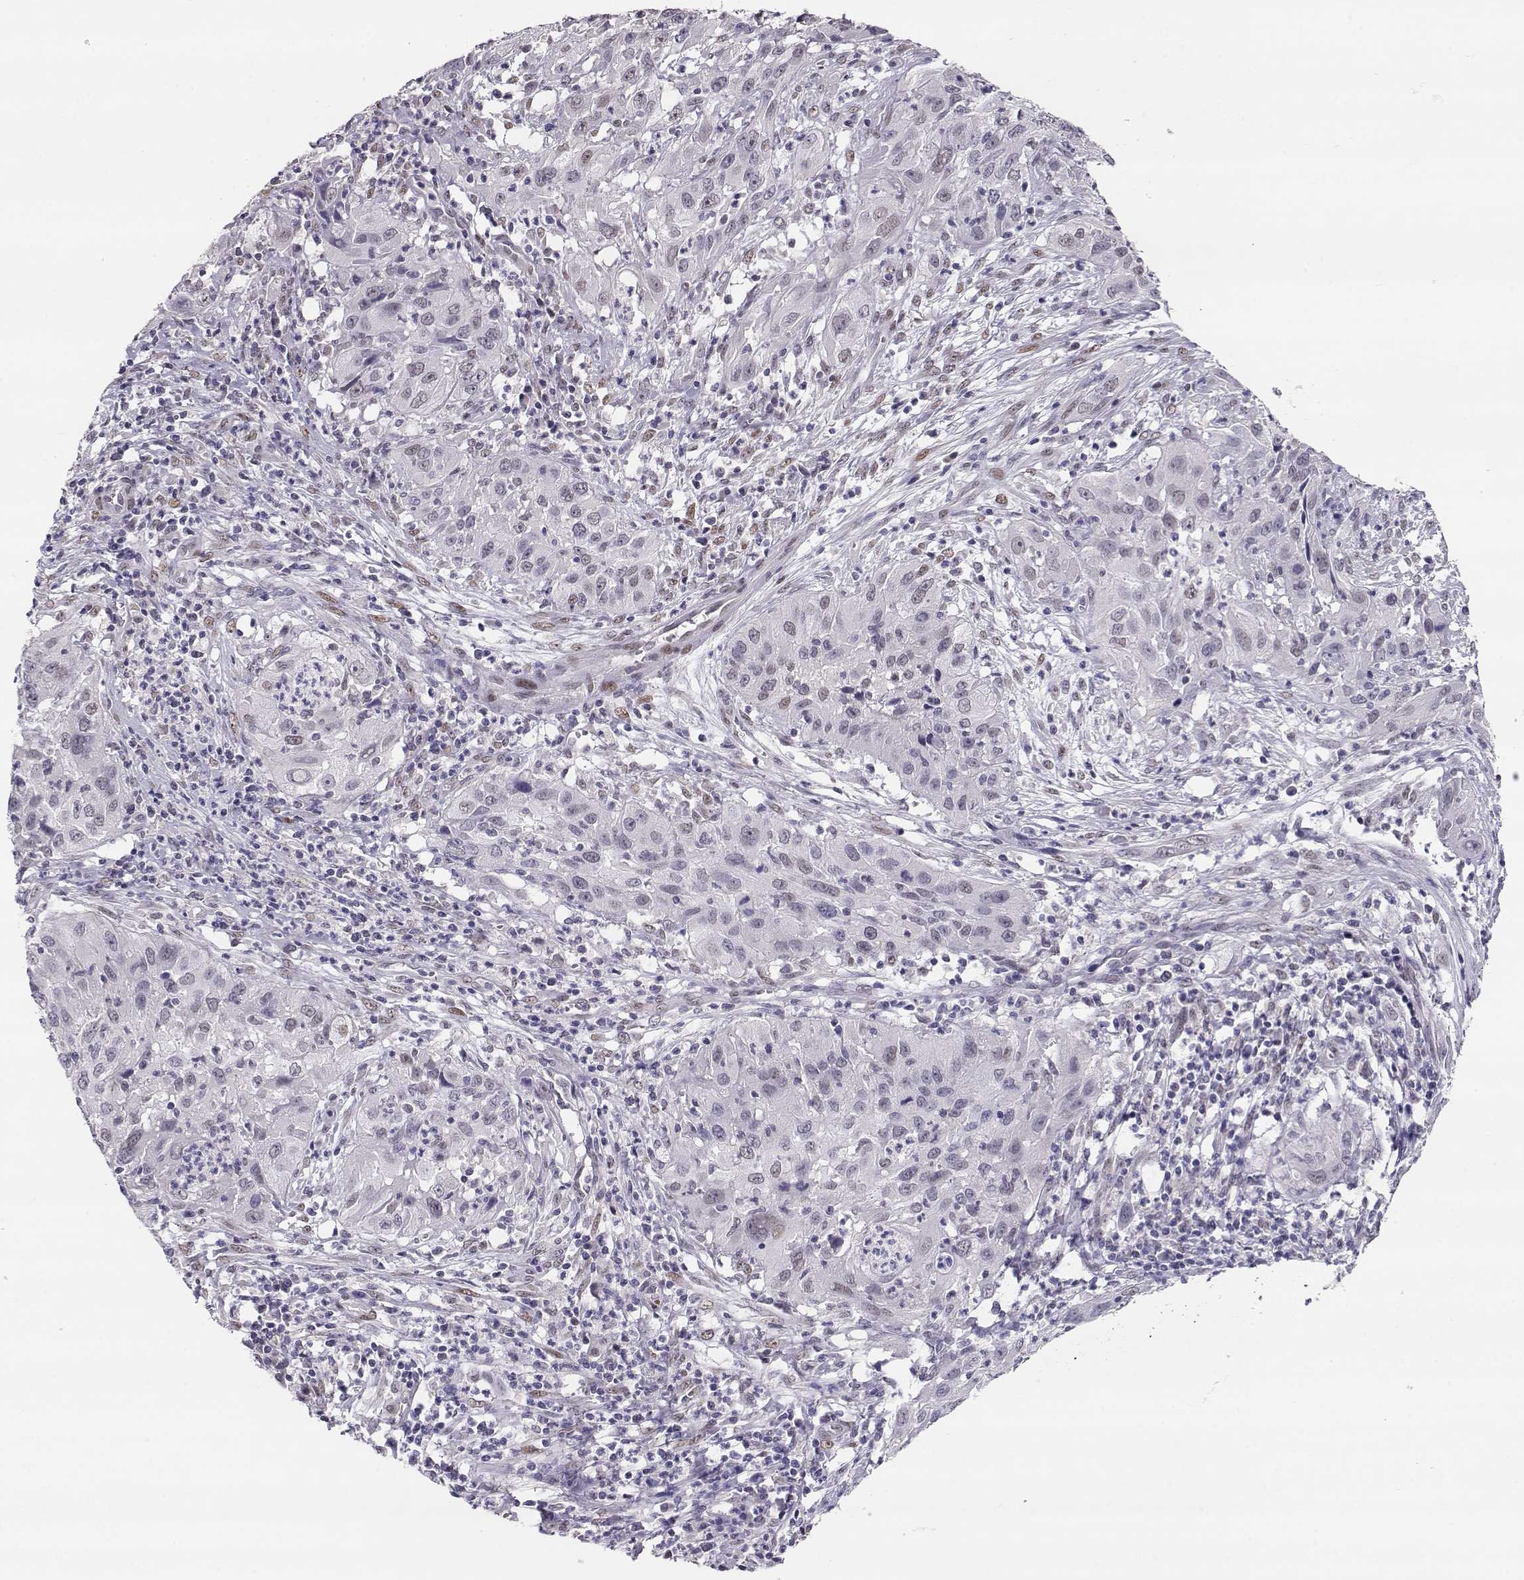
{"staining": {"intensity": "negative", "quantity": "none", "location": "none"}, "tissue": "cervical cancer", "cell_type": "Tumor cells", "image_type": "cancer", "snomed": [{"axis": "morphology", "description": "Squamous cell carcinoma, NOS"}, {"axis": "topography", "description": "Cervix"}], "caption": "A micrograph of human cervical cancer is negative for staining in tumor cells. Brightfield microscopy of immunohistochemistry stained with DAB (3,3'-diaminobenzidine) (brown) and hematoxylin (blue), captured at high magnification.", "gene": "POLI", "patient": {"sex": "female", "age": 32}}